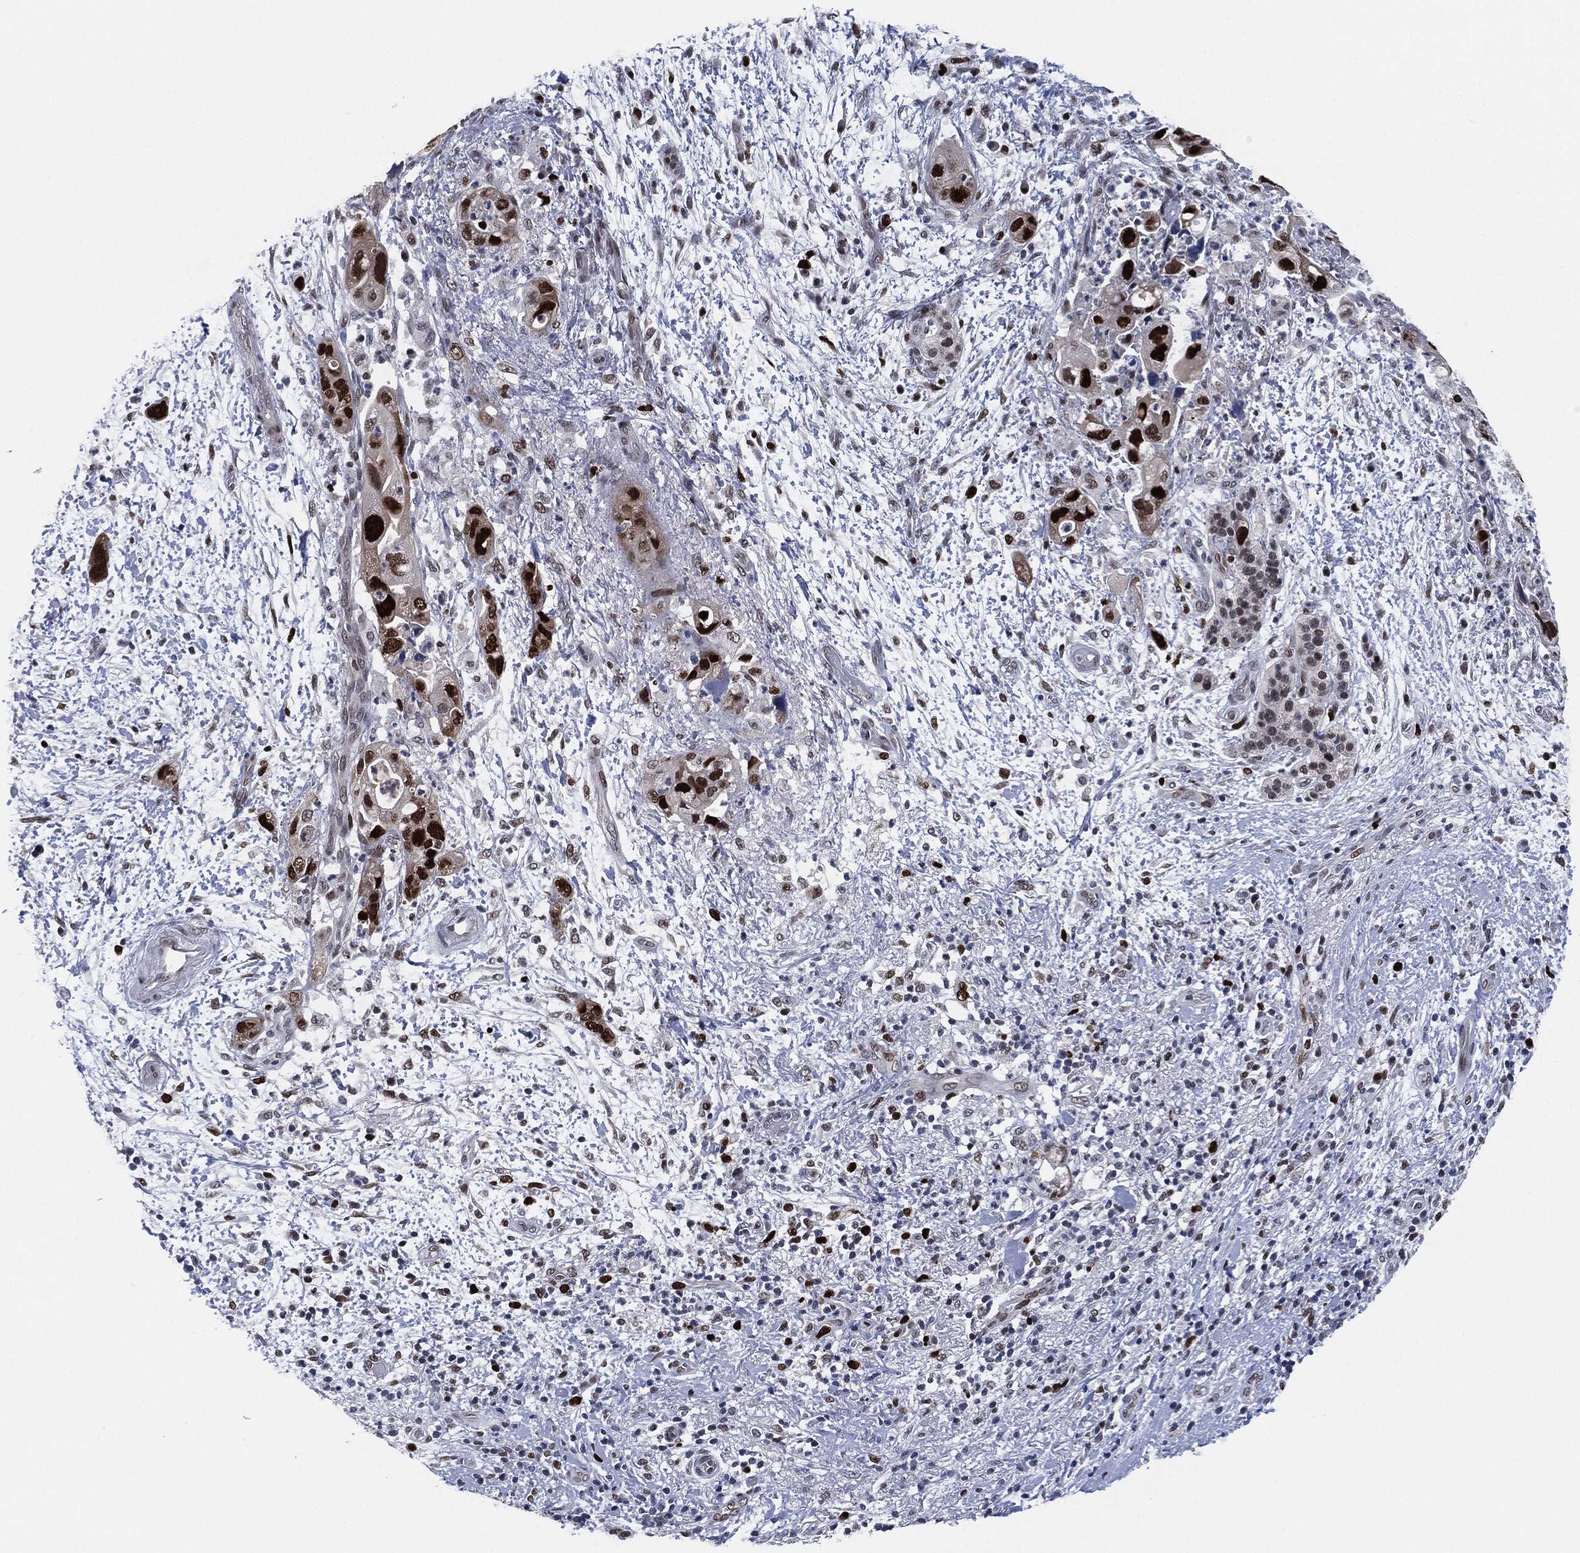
{"staining": {"intensity": "strong", "quantity": ">75%", "location": "nuclear"}, "tissue": "pancreatic cancer", "cell_type": "Tumor cells", "image_type": "cancer", "snomed": [{"axis": "morphology", "description": "Adenocarcinoma, NOS"}, {"axis": "topography", "description": "Pancreas"}], "caption": "Pancreatic adenocarcinoma was stained to show a protein in brown. There is high levels of strong nuclear positivity in about >75% of tumor cells.", "gene": "PCNA", "patient": {"sex": "female", "age": 72}}